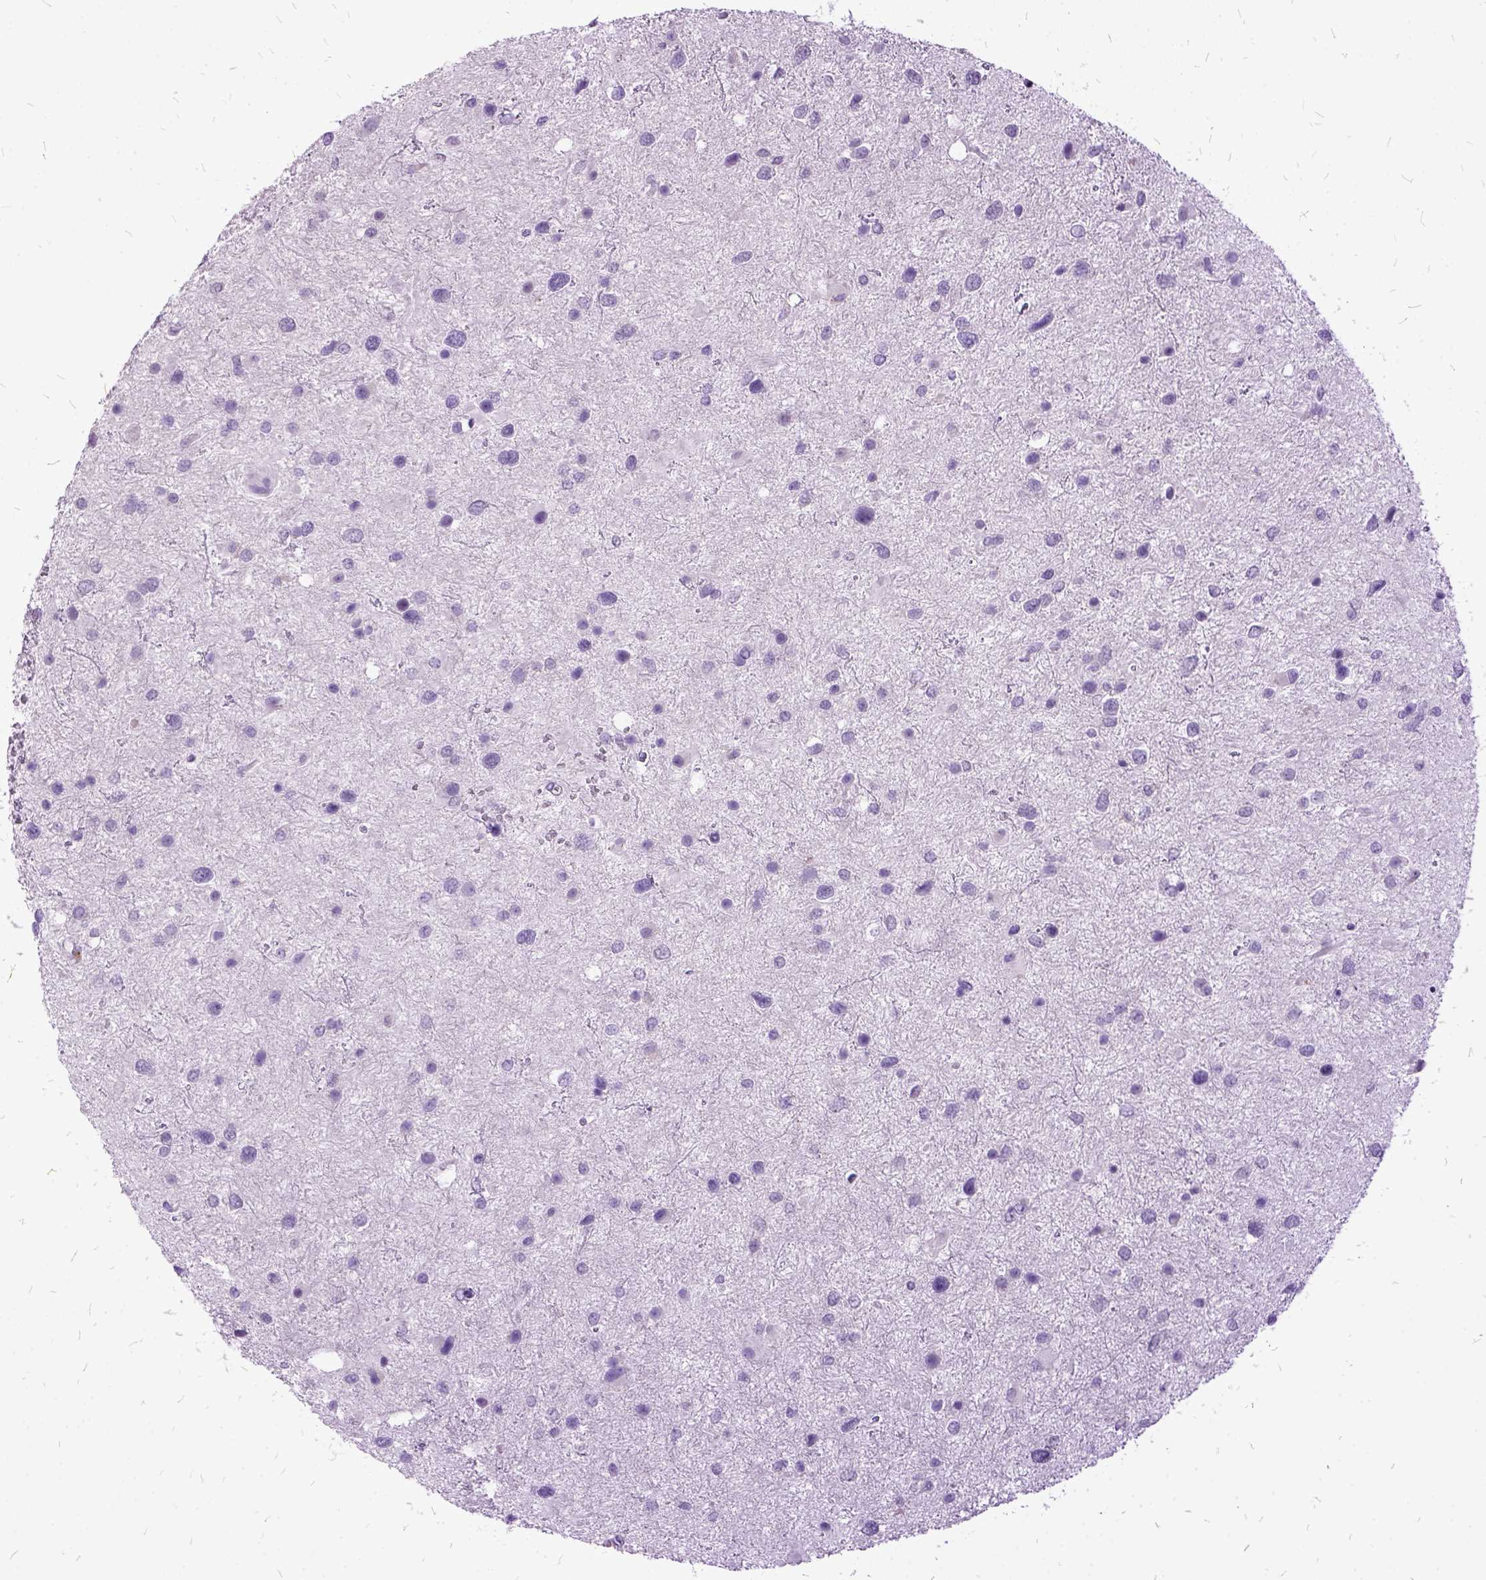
{"staining": {"intensity": "negative", "quantity": "none", "location": "none"}, "tissue": "glioma", "cell_type": "Tumor cells", "image_type": "cancer", "snomed": [{"axis": "morphology", "description": "Glioma, malignant, Low grade"}, {"axis": "topography", "description": "Brain"}], "caption": "Micrograph shows no significant protein expression in tumor cells of glioma.", "gene": "MME", "patient": {"sex": "female", "age": 32}}